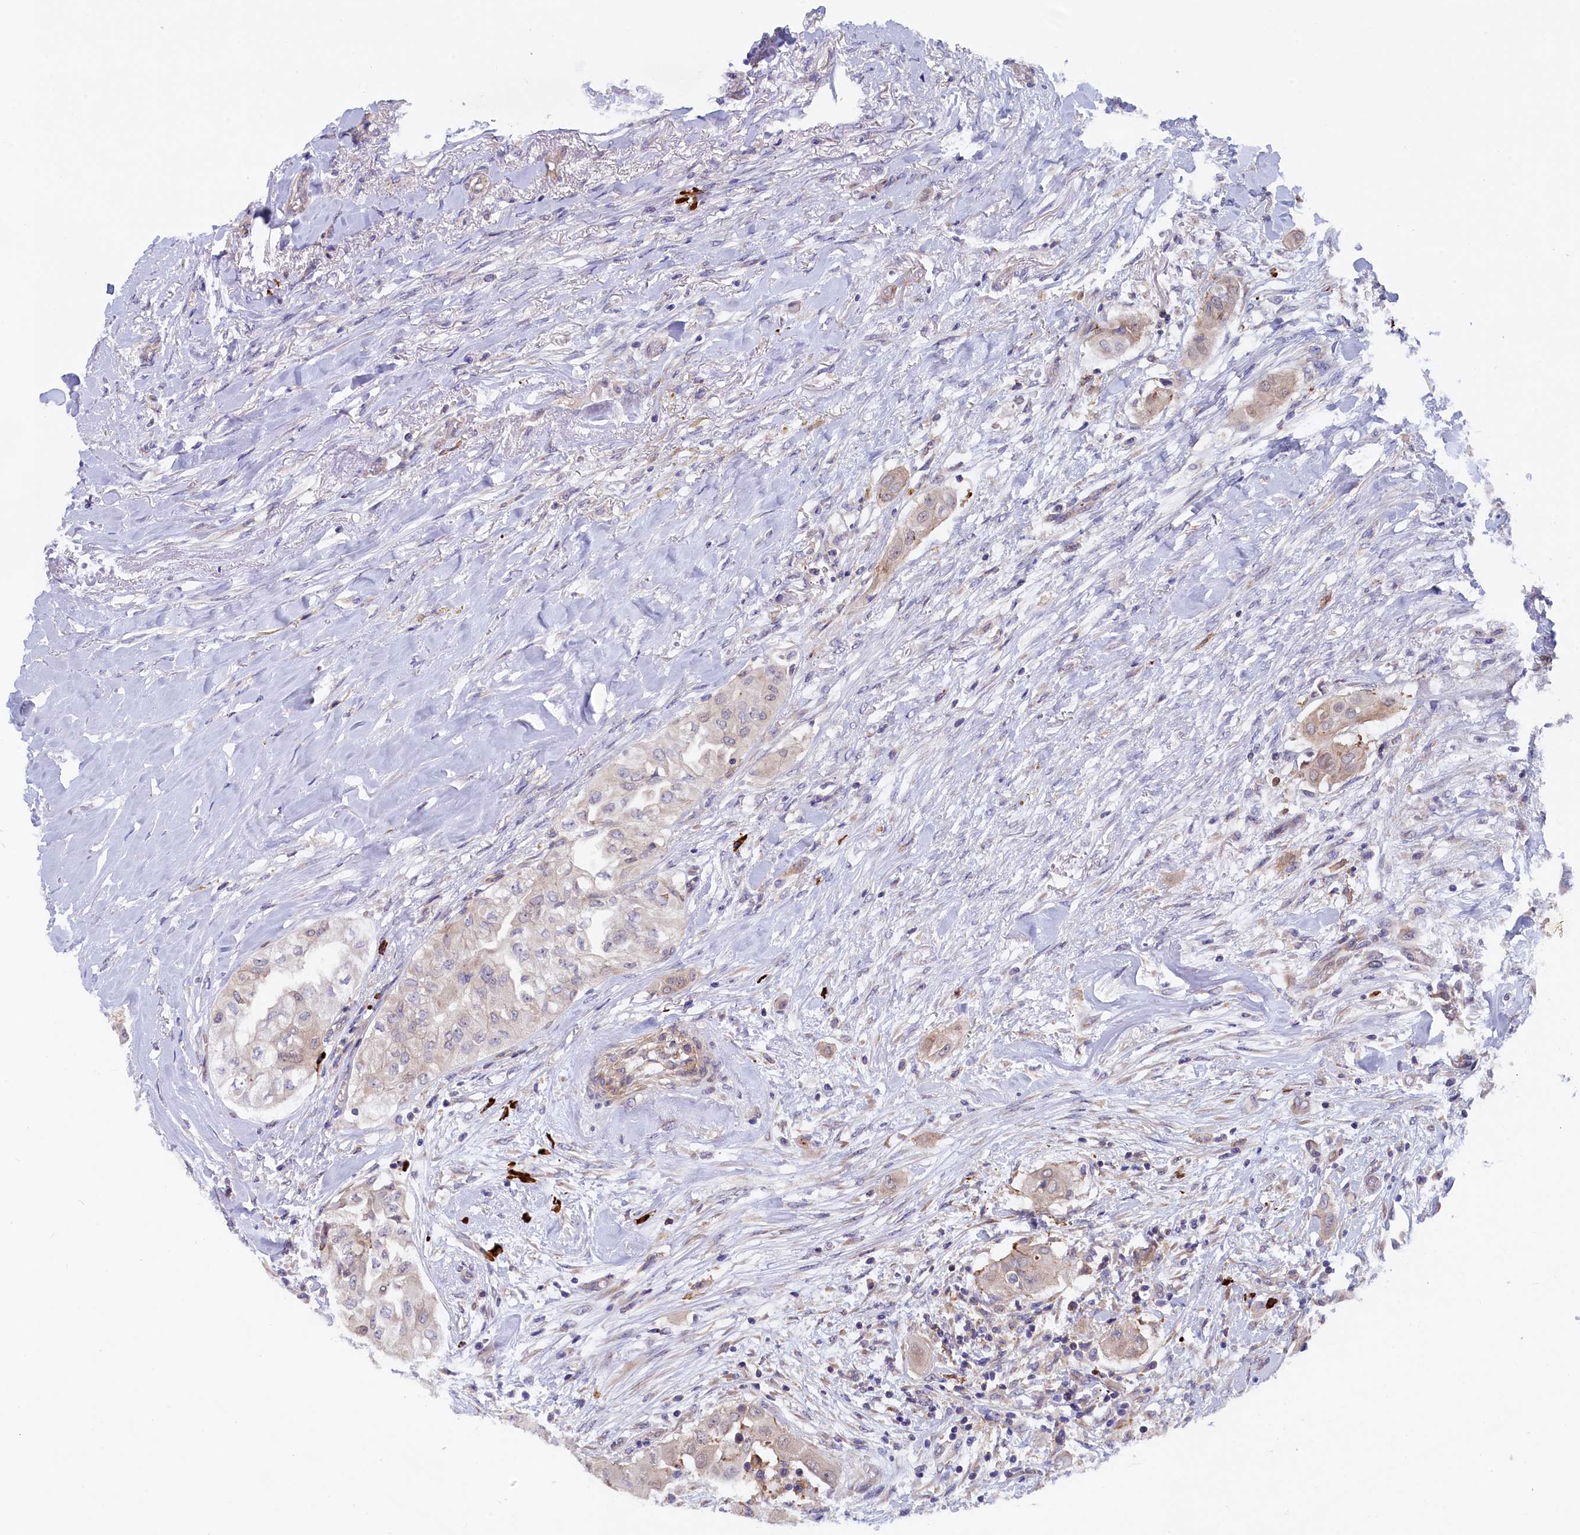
{"staining": {"intensity": "weak", "quantity": "<25%", "location": "cytoplasmic/membranous"}, "tissue": "thyroid cancer", "cell_type": "Tumor cells", "image_type": "cancer", "snomed": [{"axis": "morphology", "description": "Papillary adenocarcinoma, NOS"}, {"axis": "topography", "description": "Thyroid gland"}], "caption": "Immunohistochemistry of thyroid cancer (papillary adenocarcinoma) demonstrates no expression in tumor cells.", "gene": "JPT2", "patient": {"sex": "female", "age": 59}}